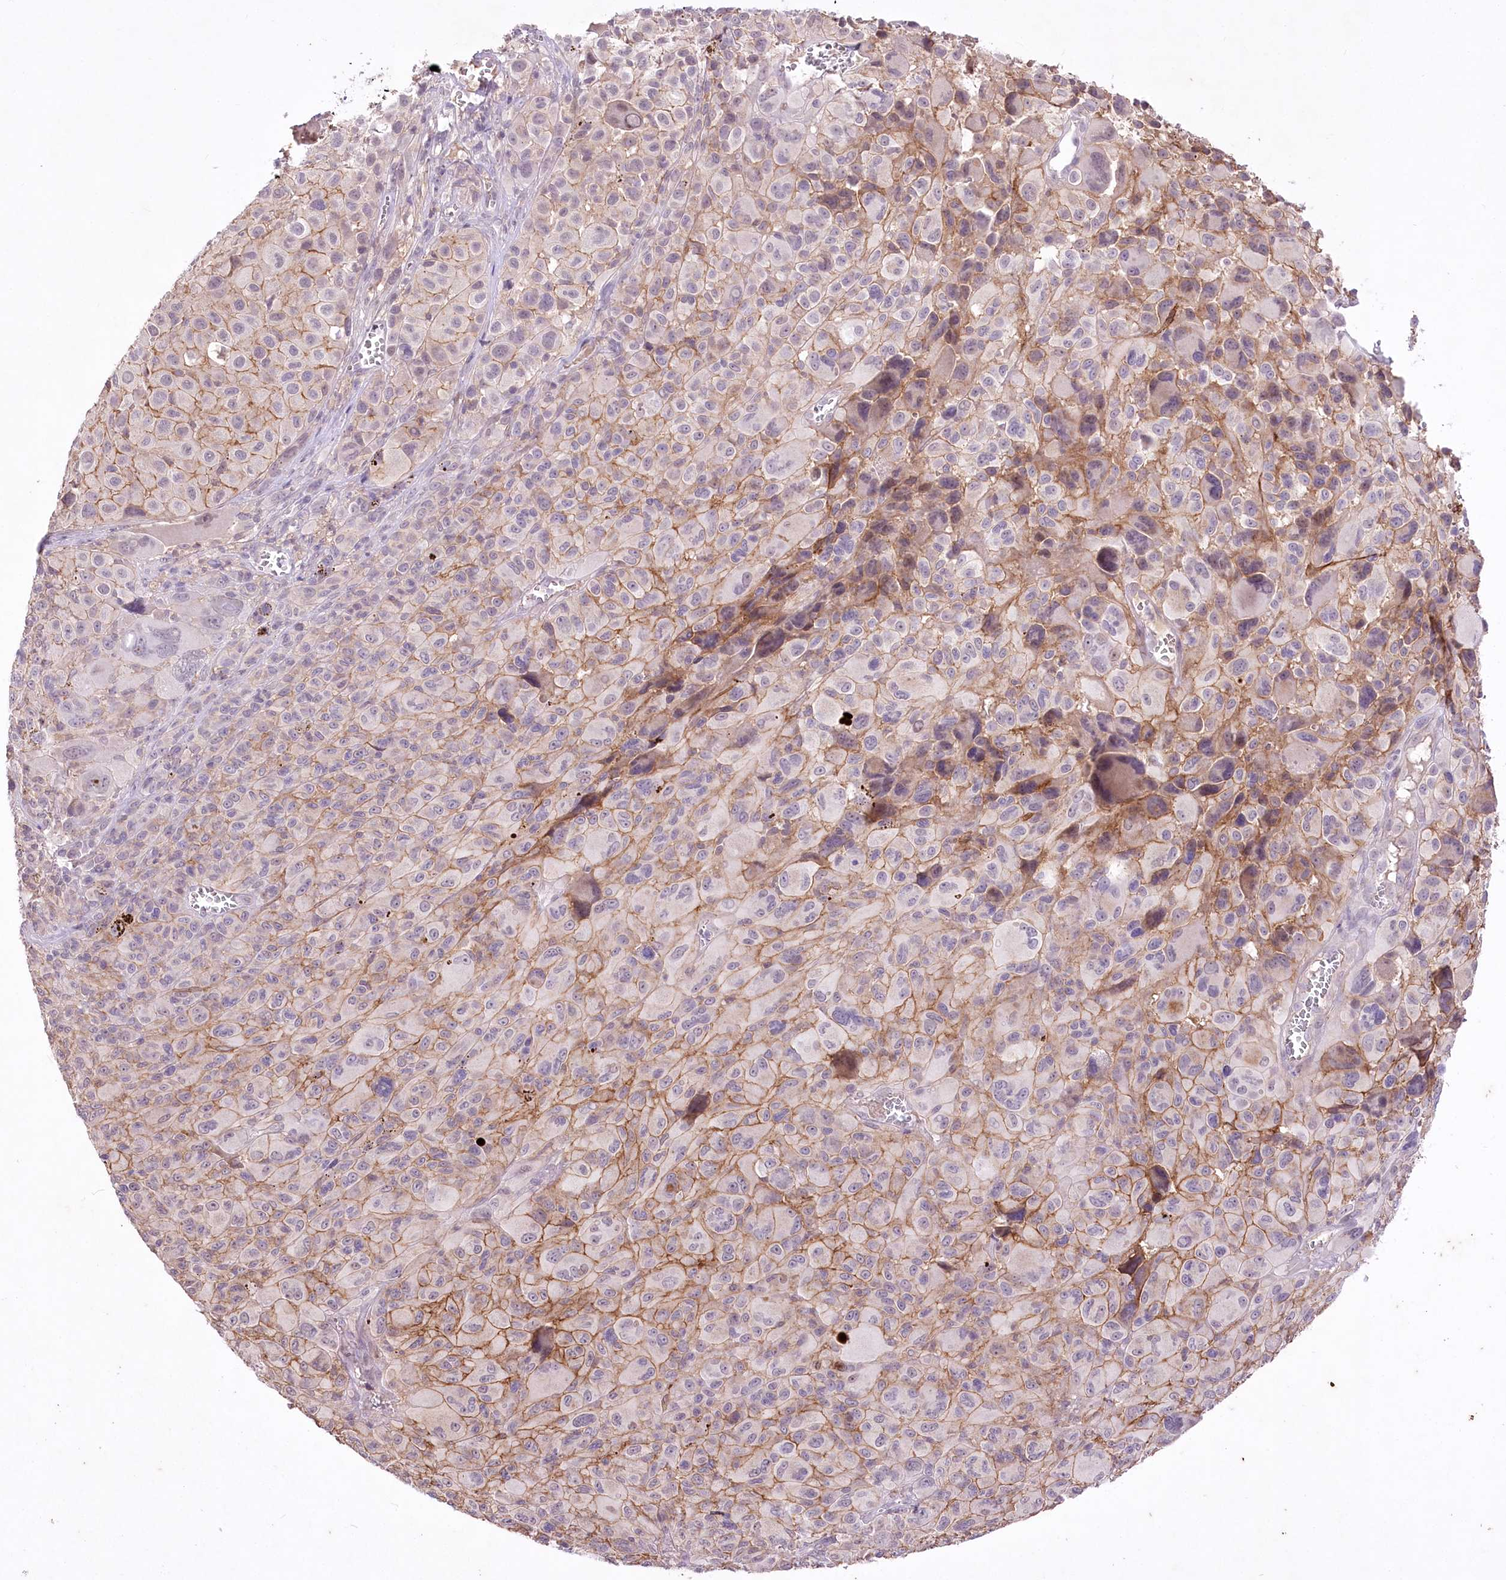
{"staining": {"intensity": "moderate", "quantity": "<25%", "location": "cytoplasmic/membranous"}, "tissue": "melanoma", "cell_type": "Tumor cells", "image_type": "cancer", "snomed": [{"axis": "morphology", "description": "Malignant melanoma, NOS"}, {"axis": "topography", "description": "Skin of trunk"}], "caption": "Immunohistochemical staining of malignant melanoma displays low levels of moderate cytoplasmic/membranous positivity in approximately <25% of tumor cells.", "gene": "ENPP1", "patient": {"sex": "male", "age": 71}}